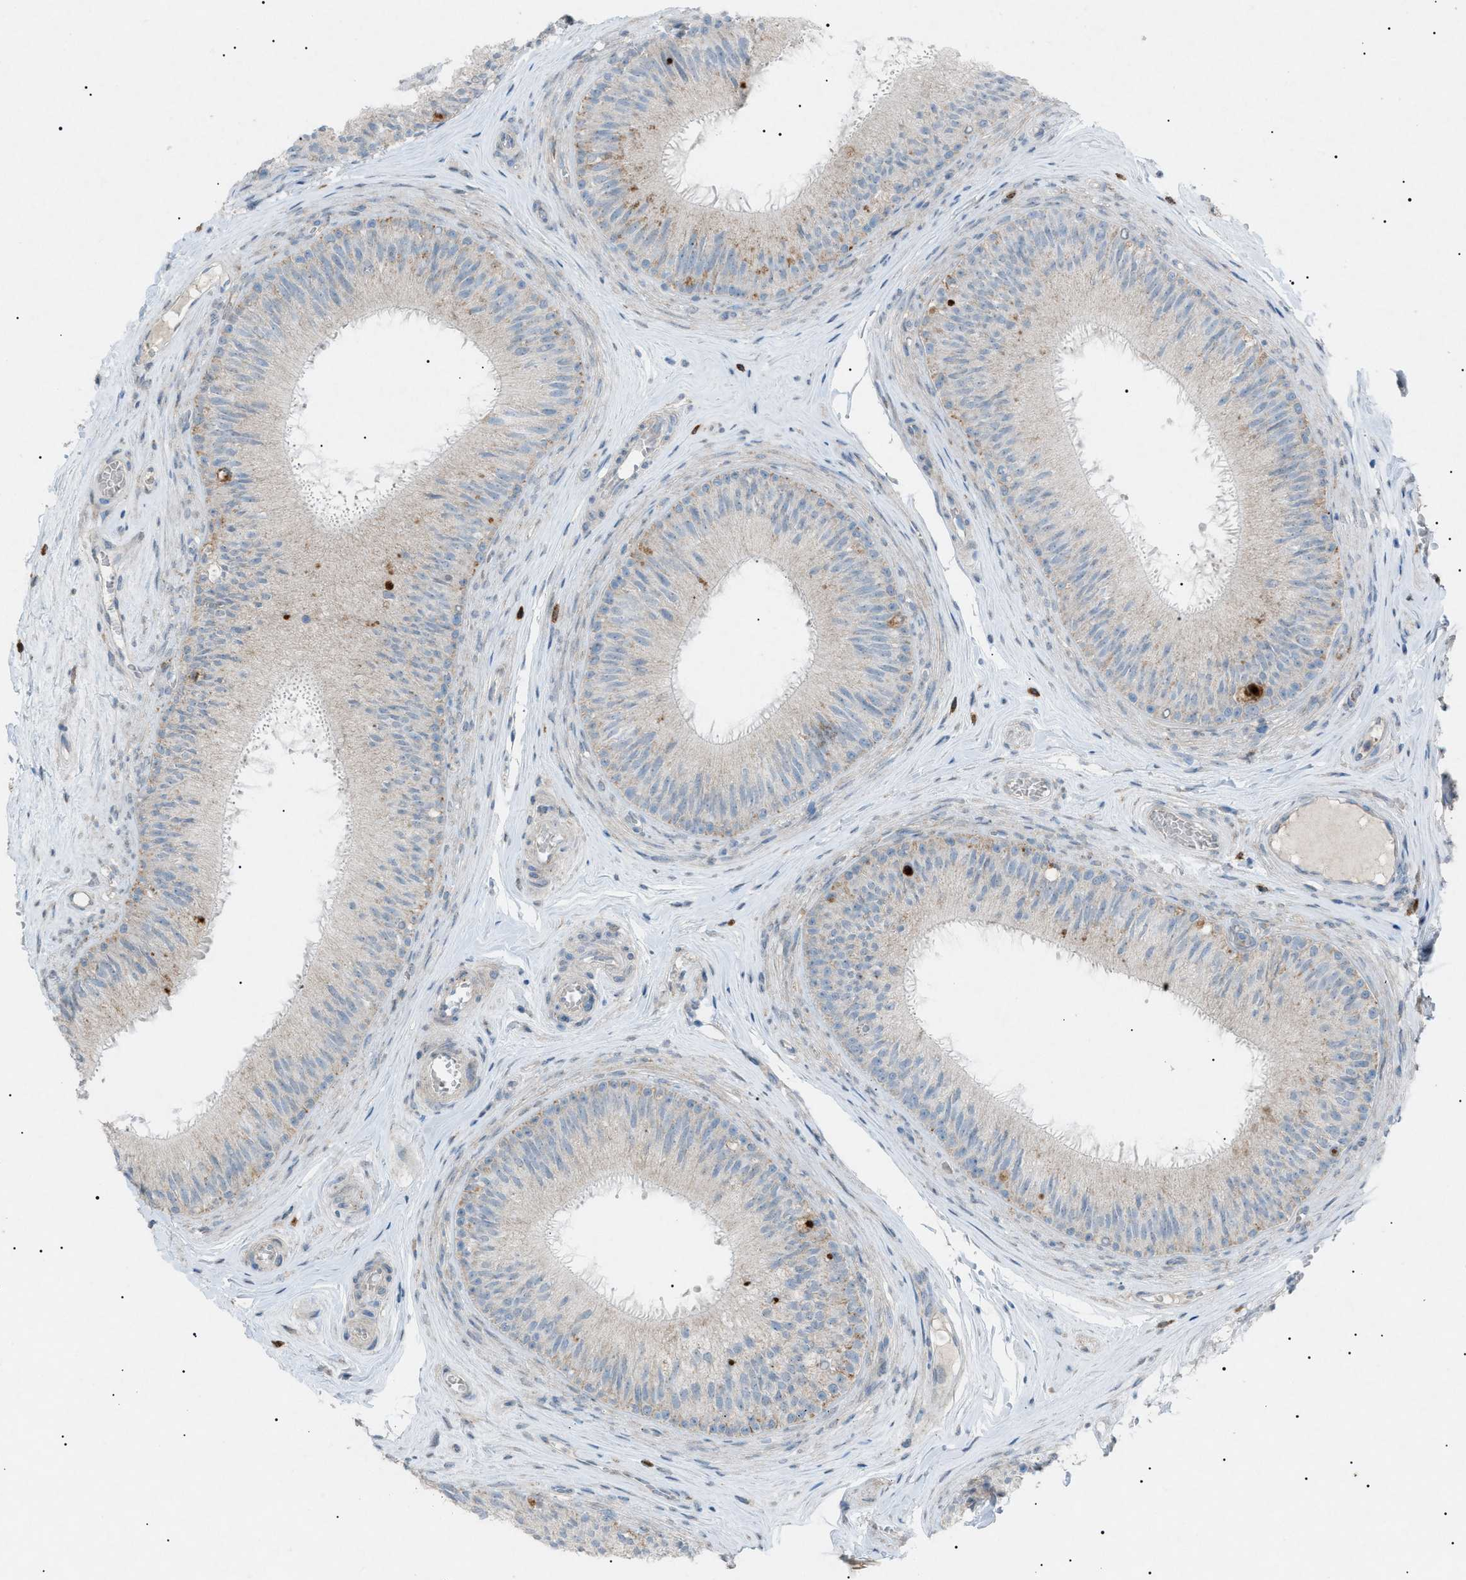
{"staining": {"intensity": "moderate", "quantity": "25%-75%", "location": "cytoplasmic/membranous"}, "tissue": "epididymis", "cell_type": "Glandular cells", "image_type": "normal", "snomed": [{"axis": "morphology", "description": "Normal tissue, NOS"}, {"axis": "topography", "description": "Testis"}, {"axis": "topography", "description": "Epididymis"}], "caption": "Immunohistochemical staining of normal human epididymis demonstrates 25%-75% levels of moderate cytoplasmic/membranous protein positivity in approximately 25%-75% of glandular cells.", "gene": "BTK", "patient": {"sex": "male", "age": 36}}